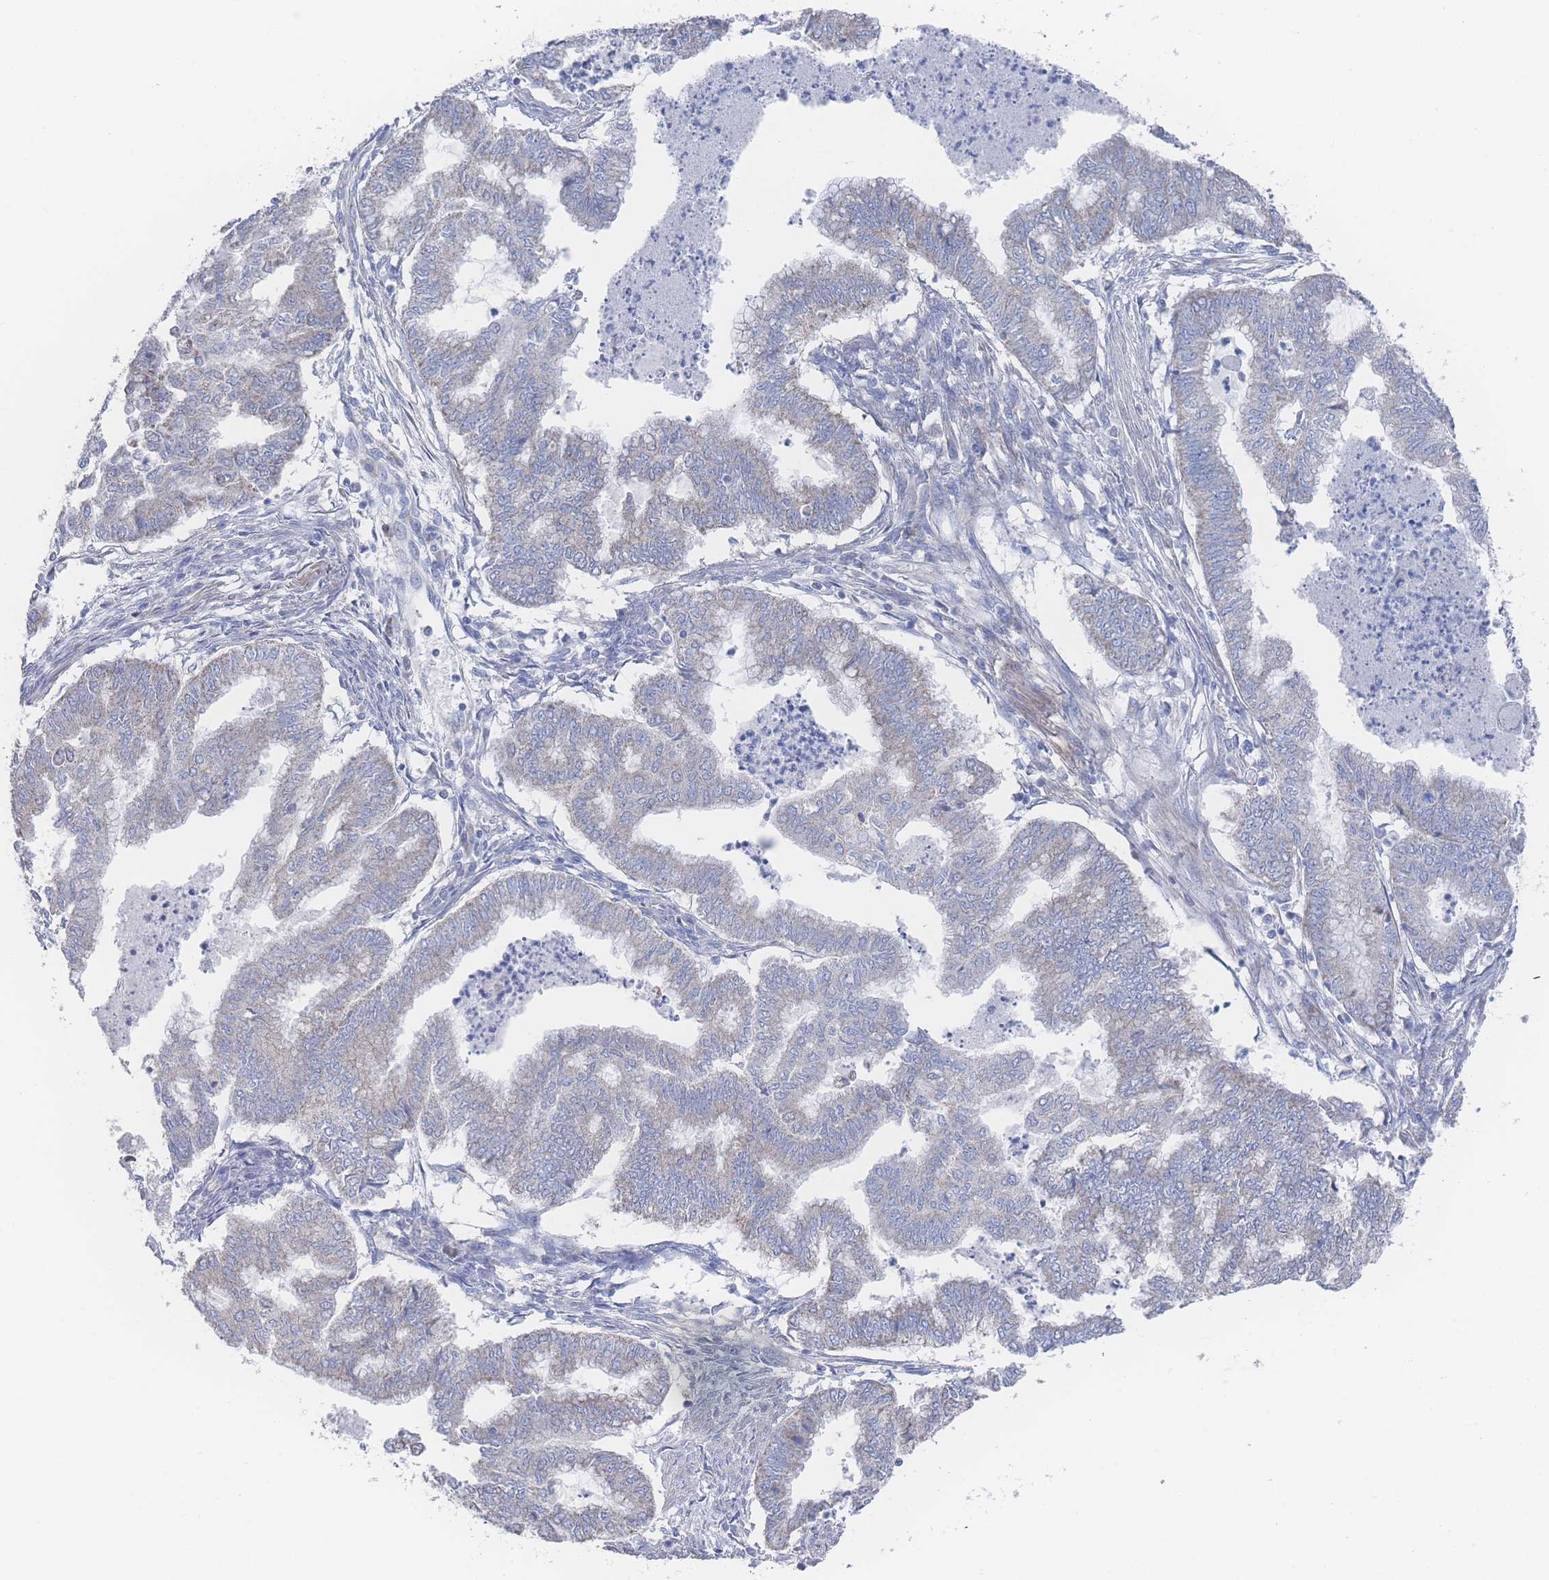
{"staining": {"intensity": "weak", "quantity": "<25%", "location": "cytoplasmic/membranous"}, "tissue": "endometrial cancer", "cell_type": "Tumor cells", "image_type": "cancer", "snomed": [{"axis": "morphology", "description": "Adenocarcinoma, NOS"}, {"axis": "topography", "description": "Endometrium"}], "caption": "Micrograph shows no significant protein staining in tumor cells of endometrial cancer. (DAB immunohistochemistry, high magnification).", "gene": "SNPH", "patient": {"sex": "female", "age": 79}}